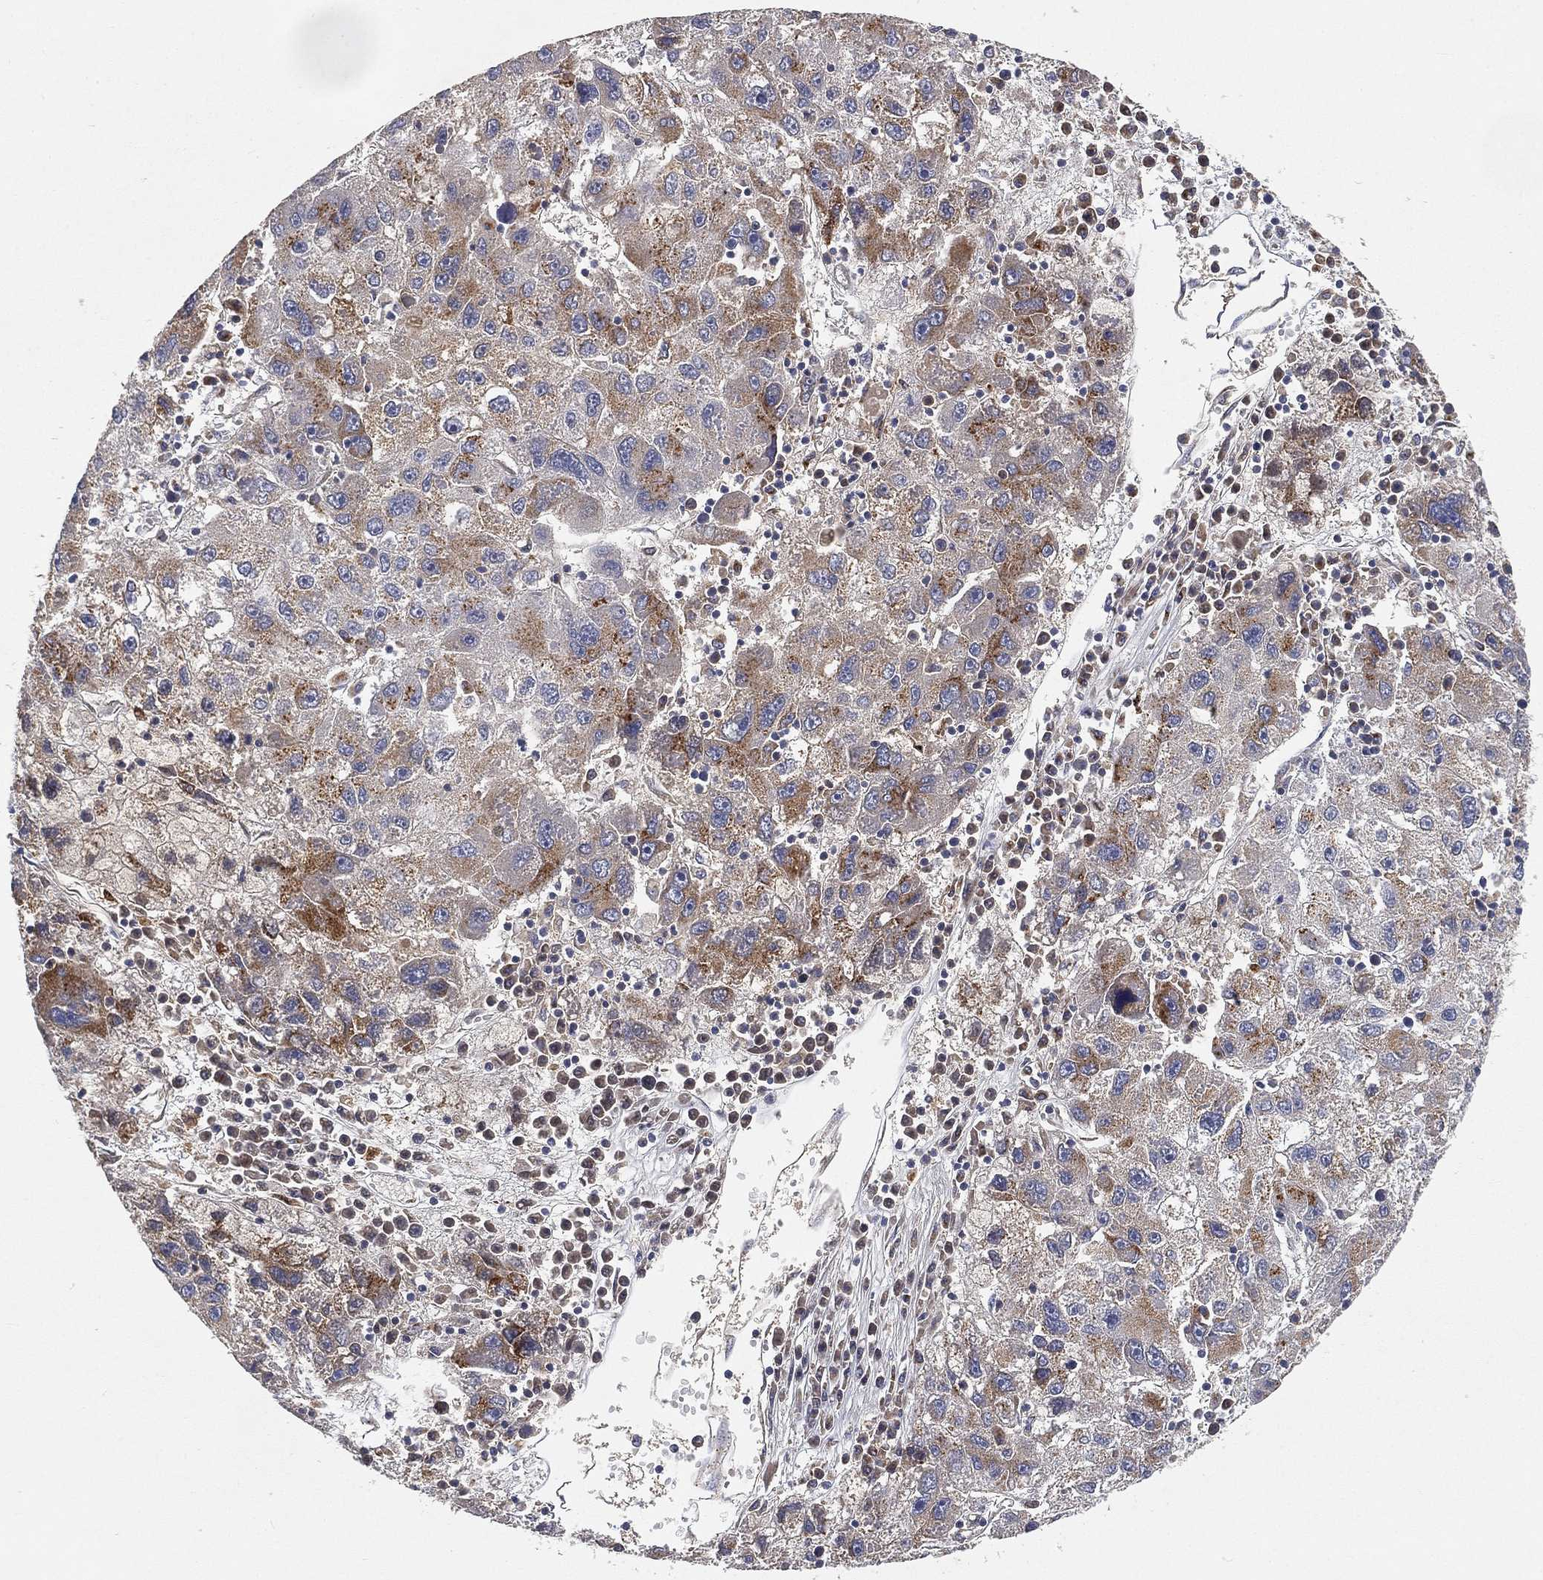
{"staining": {"intensity": "moderate", "quantity": ">75%", "location": "cytoplasmic/membranous"}, "tissue": "liver cancer", "cell_type": "Tumor cells", "image_type": "cancer", "snomed": [{"axis": "morphology", "description": "Carcinoma, Hepatocellular, NOS"}, {"axis": "topography", "description": "Liver"}], "caption": "The histopathology image exhibits immunohistochemical staining of liver cancer. There is moderate cytoplasmic/membranous expression is seen in about >75% of tumor cells.", "gene": "CTSL", "patient": {"sex": "male", "age": 75}}